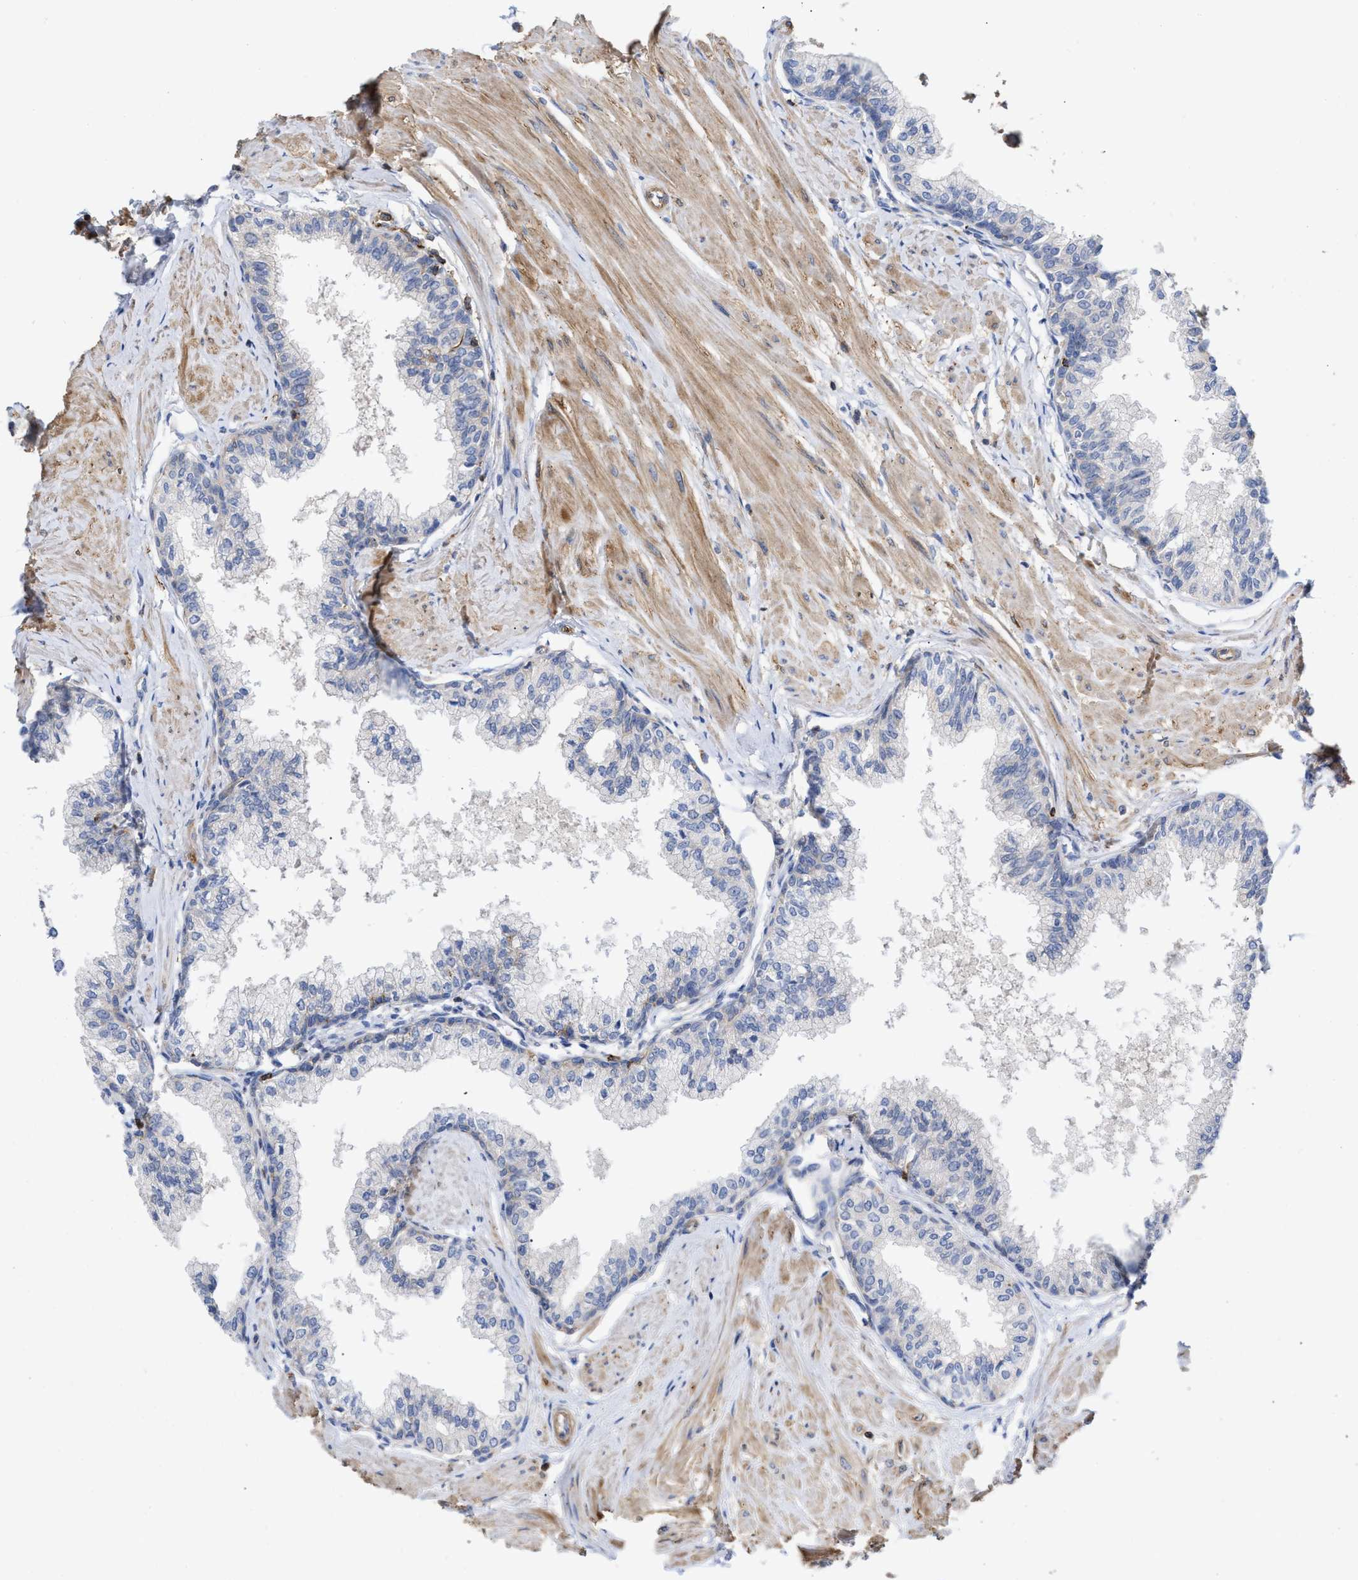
{"staining": {"intensity": "negative", "quantity": "none", "location": "none"}, "tissue": "seminal vesicle", "cell_type": "Glandular cells", "image_type": "normal", "snomed": [{"axis": "morphology", "description": "Normal tissue, NOS"}, {"axis": "topography", "description": "Prostate"}, {"axis": "topography", "description": "Seminal veicle"}], "caption": "Immunohistochemistry of benign seminal vesicle exhibits no expression in glandular cells.", "gene": "HS3ST5", "patient": {"sex": "male", "age": 60}}